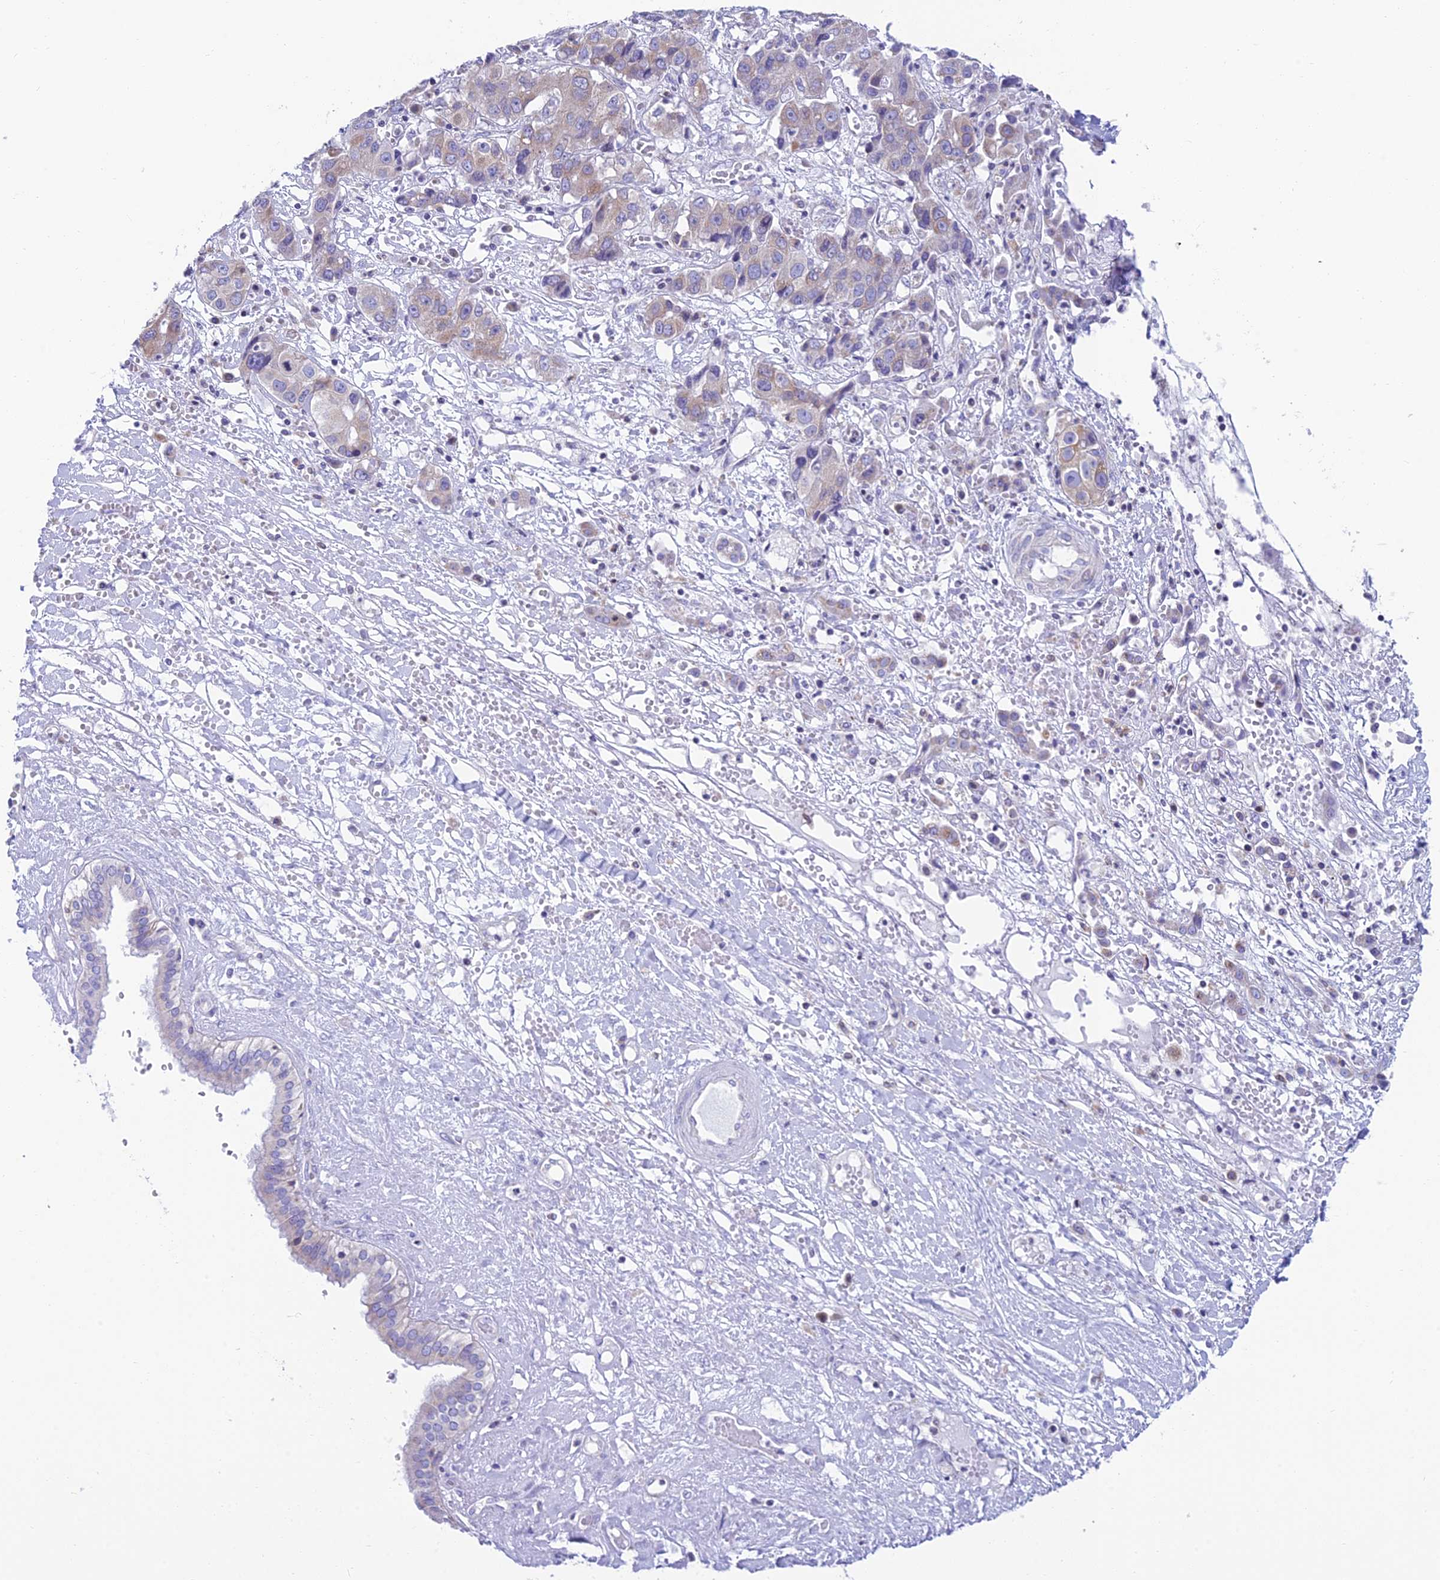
{"staining": {"intensity": "negative", "quantity": "none", "location": "none"}, "tissue": "liver cancer", "cell_type": "Tumor cells", "image_type": "cancer", "snomed": [{"axis": "morphology", "description": "Cholangiocarcinoma"}, {"axis": "topography", "description": "Liver"}], "caption": "An immunohistochemistry image of liver cancer is shown. There is no staining in tumor cells of liver cancer.", "gene": "REEP4", "patient": {"sex": "male", "age": 67}}